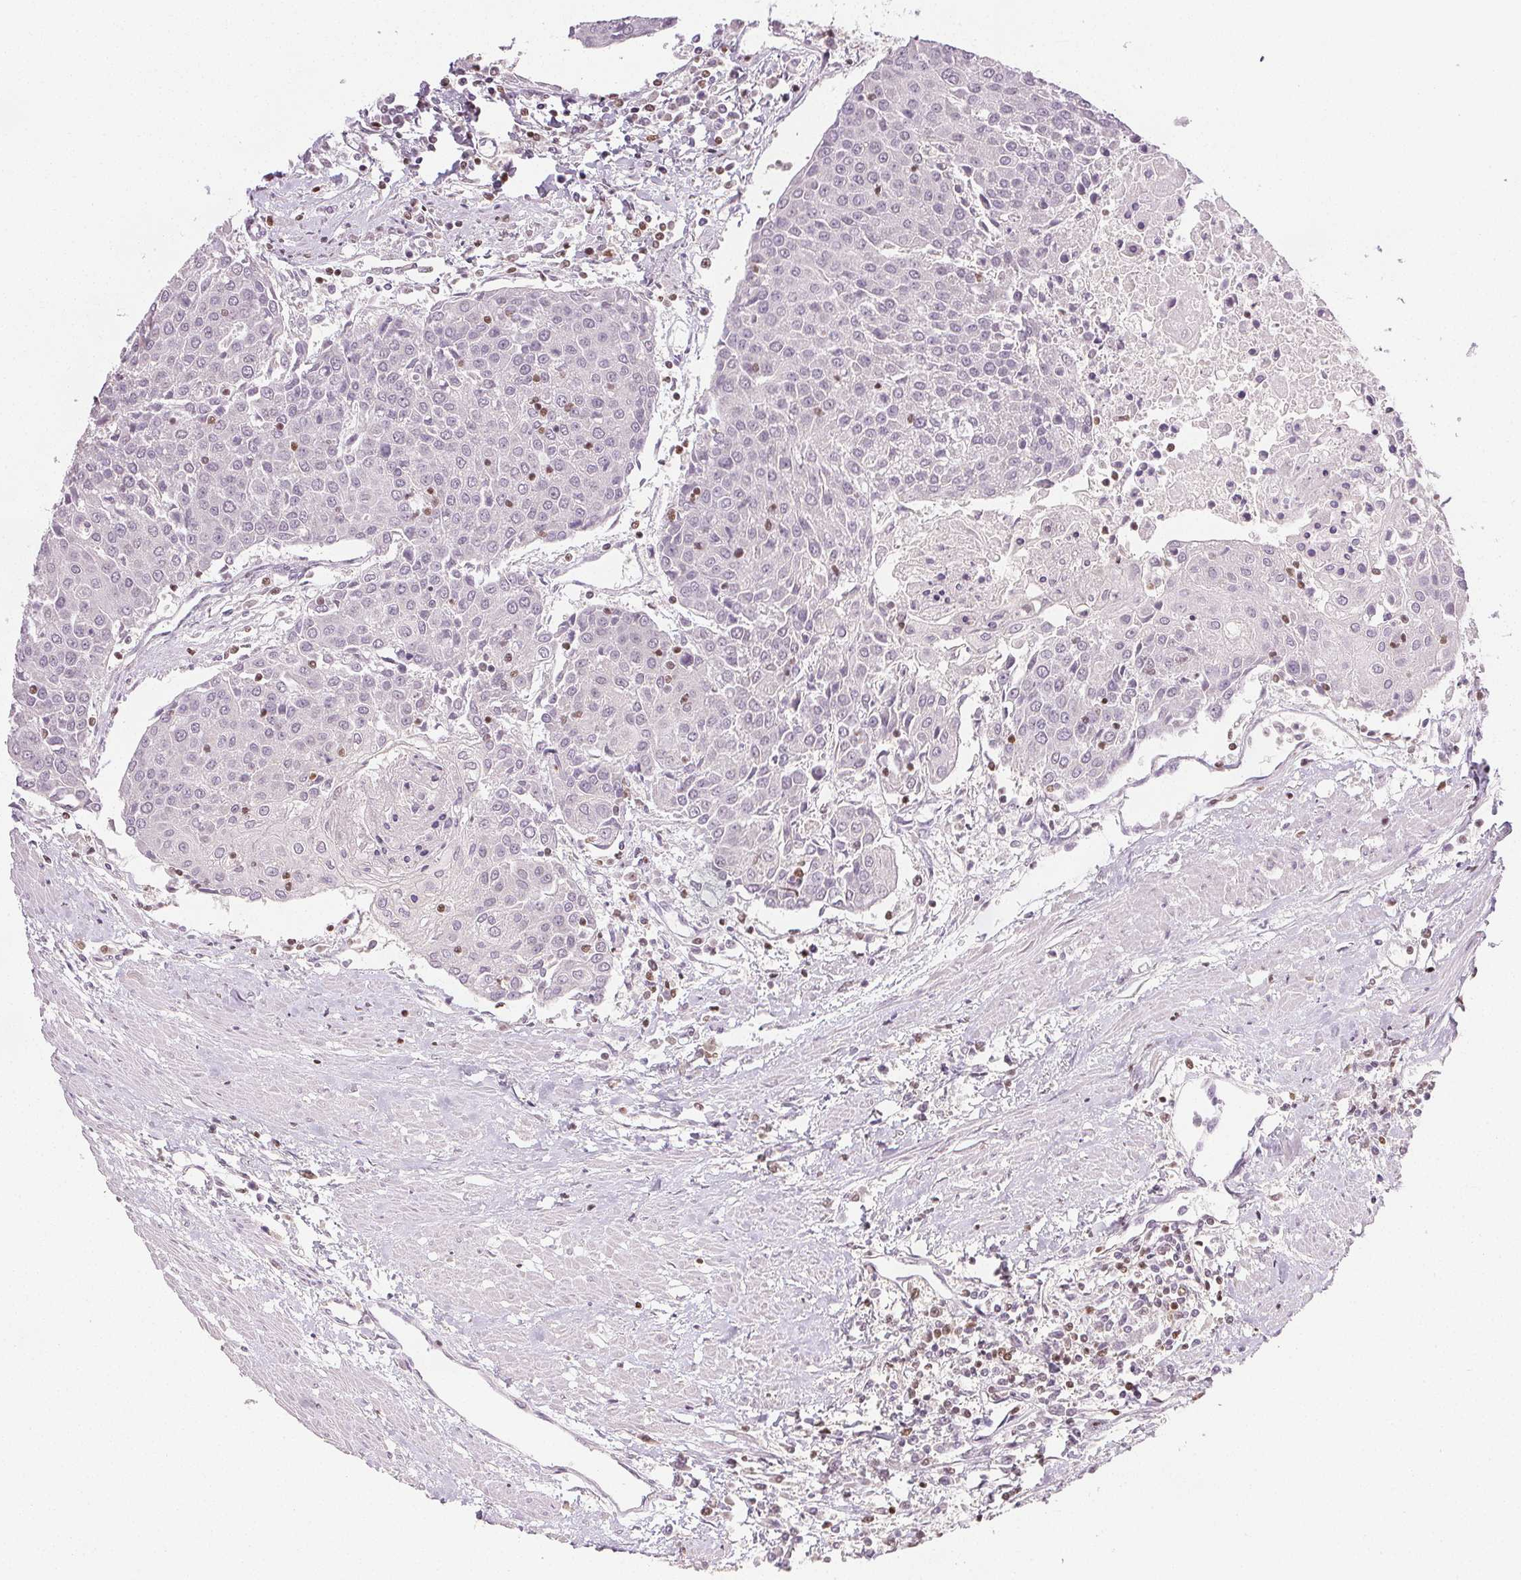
{"staining": {"intensity": "negative", "quantity": "none", "location": "none"}, "tissue": "urothelial cancer", "cell_type": "Tumor cells", "image_type": "cancer", "snomed": [{"axis": "morphology", "description": "Urothelial carcinoma, High grade"}, {"axis": "topography", "description": "Urinary bladder"}], "caption": "This photomicrograph is of high-grade urothelial carcinoma stained with immunohistochemistry to label a protein in brown with the nuclei are counter-stained blue. There is no positivity in tumor cells.", "gene": "RUNX2", "patient": {"sex": "female", "age": 85}}